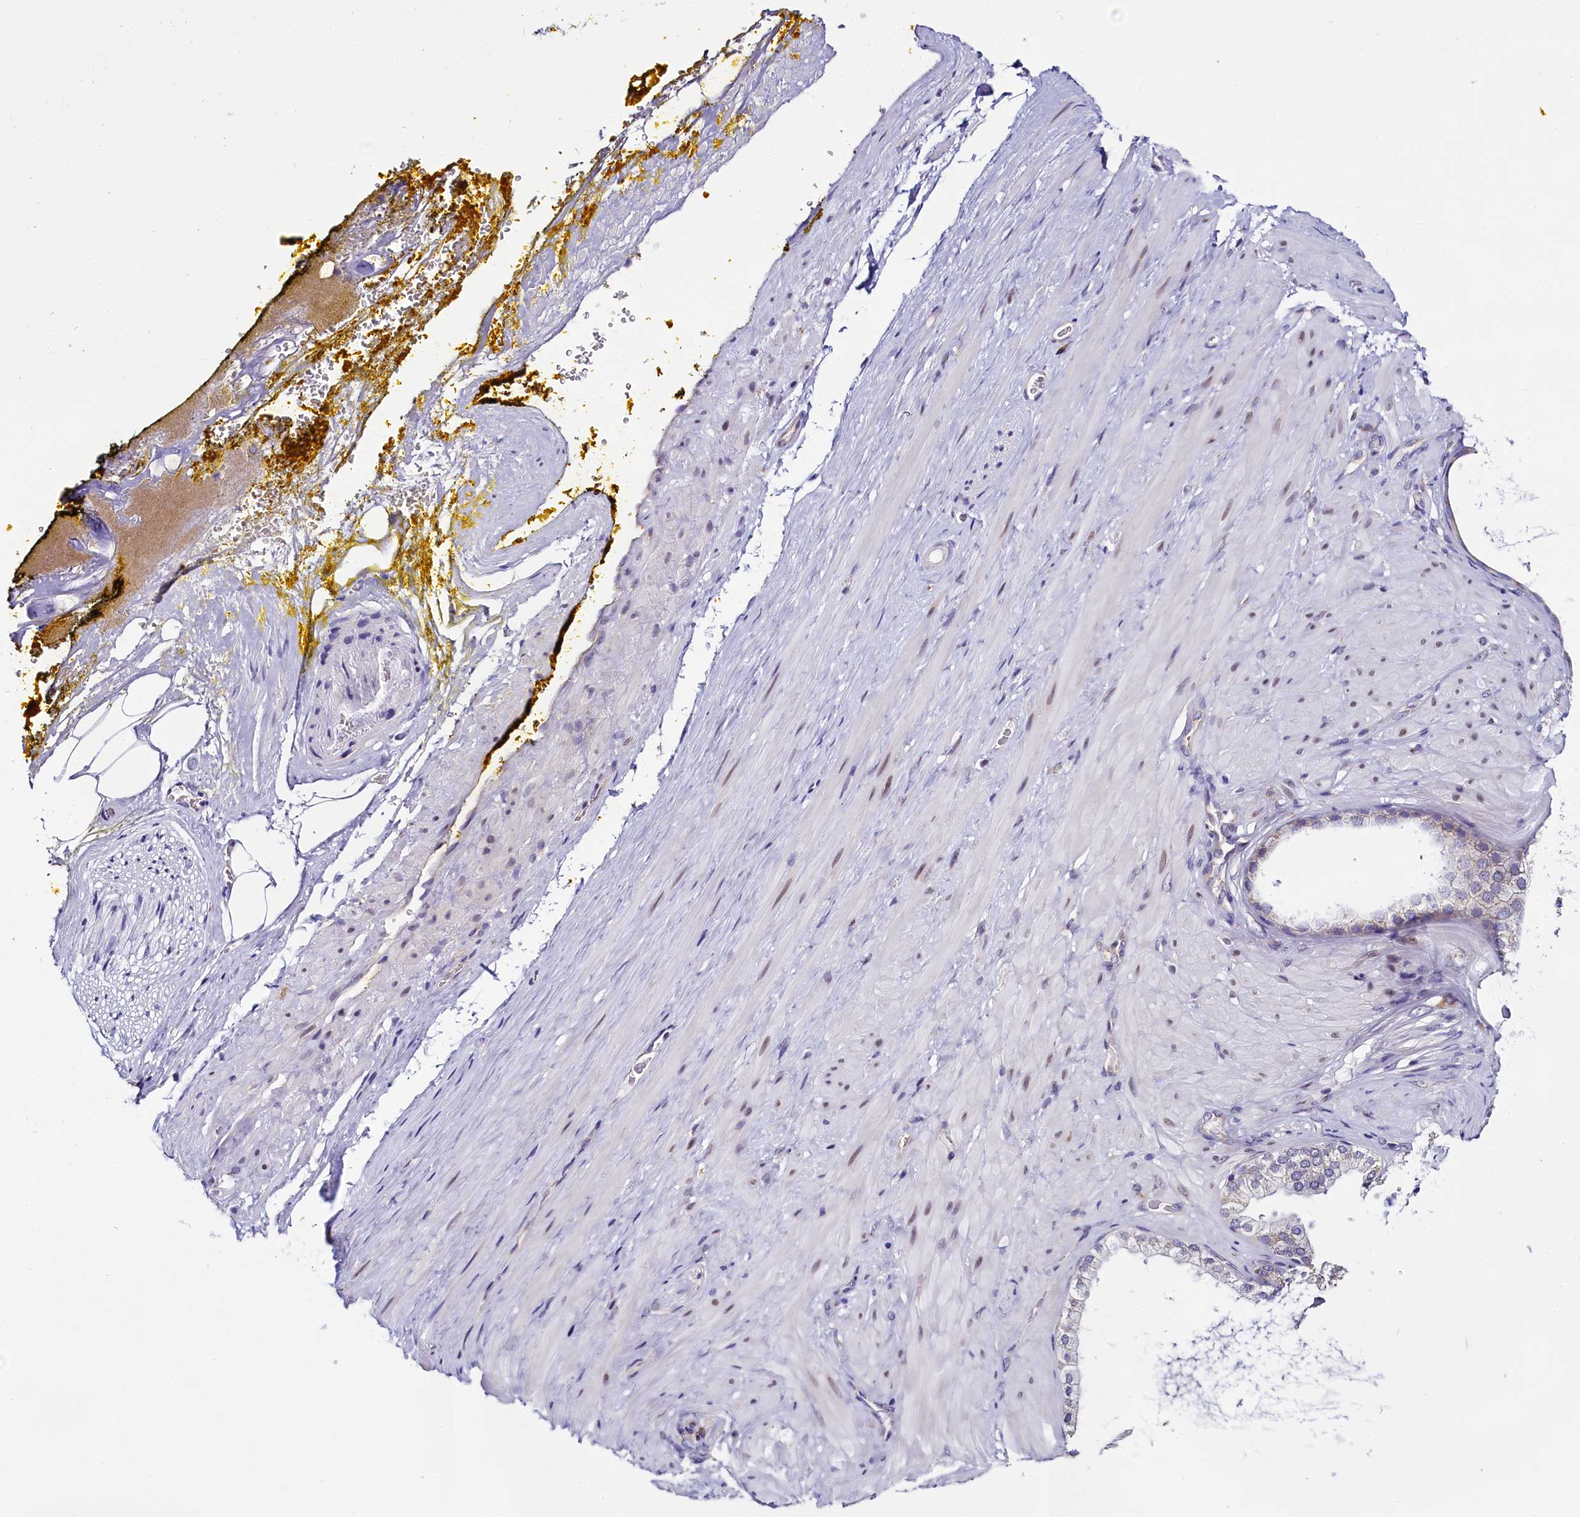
{"staining": {"intensity": "negative", "quantity": "none", "location": "none"}, "tissue": "adipose tissue", "cell_type": "Adipocytes", "image_type": "normal", "snomed": [{"axis": "morphology", "description": "Normal tissue, NOS"}, {"axis": "morphology", "description": "Adenocarcinoma, Low grade"}, {"axis": "topography", "description": "Prostate"}, {"axis": "topography", "description": "Peripheral nerve tissue"}], "caption": "IHC histopathology image of unremarkable adipose tissue: adipose tissue stained with DAB shows no significant protein staining in adipocytes.", "gene": "UACA", "patient": {"sex": "male", "age": 63}}